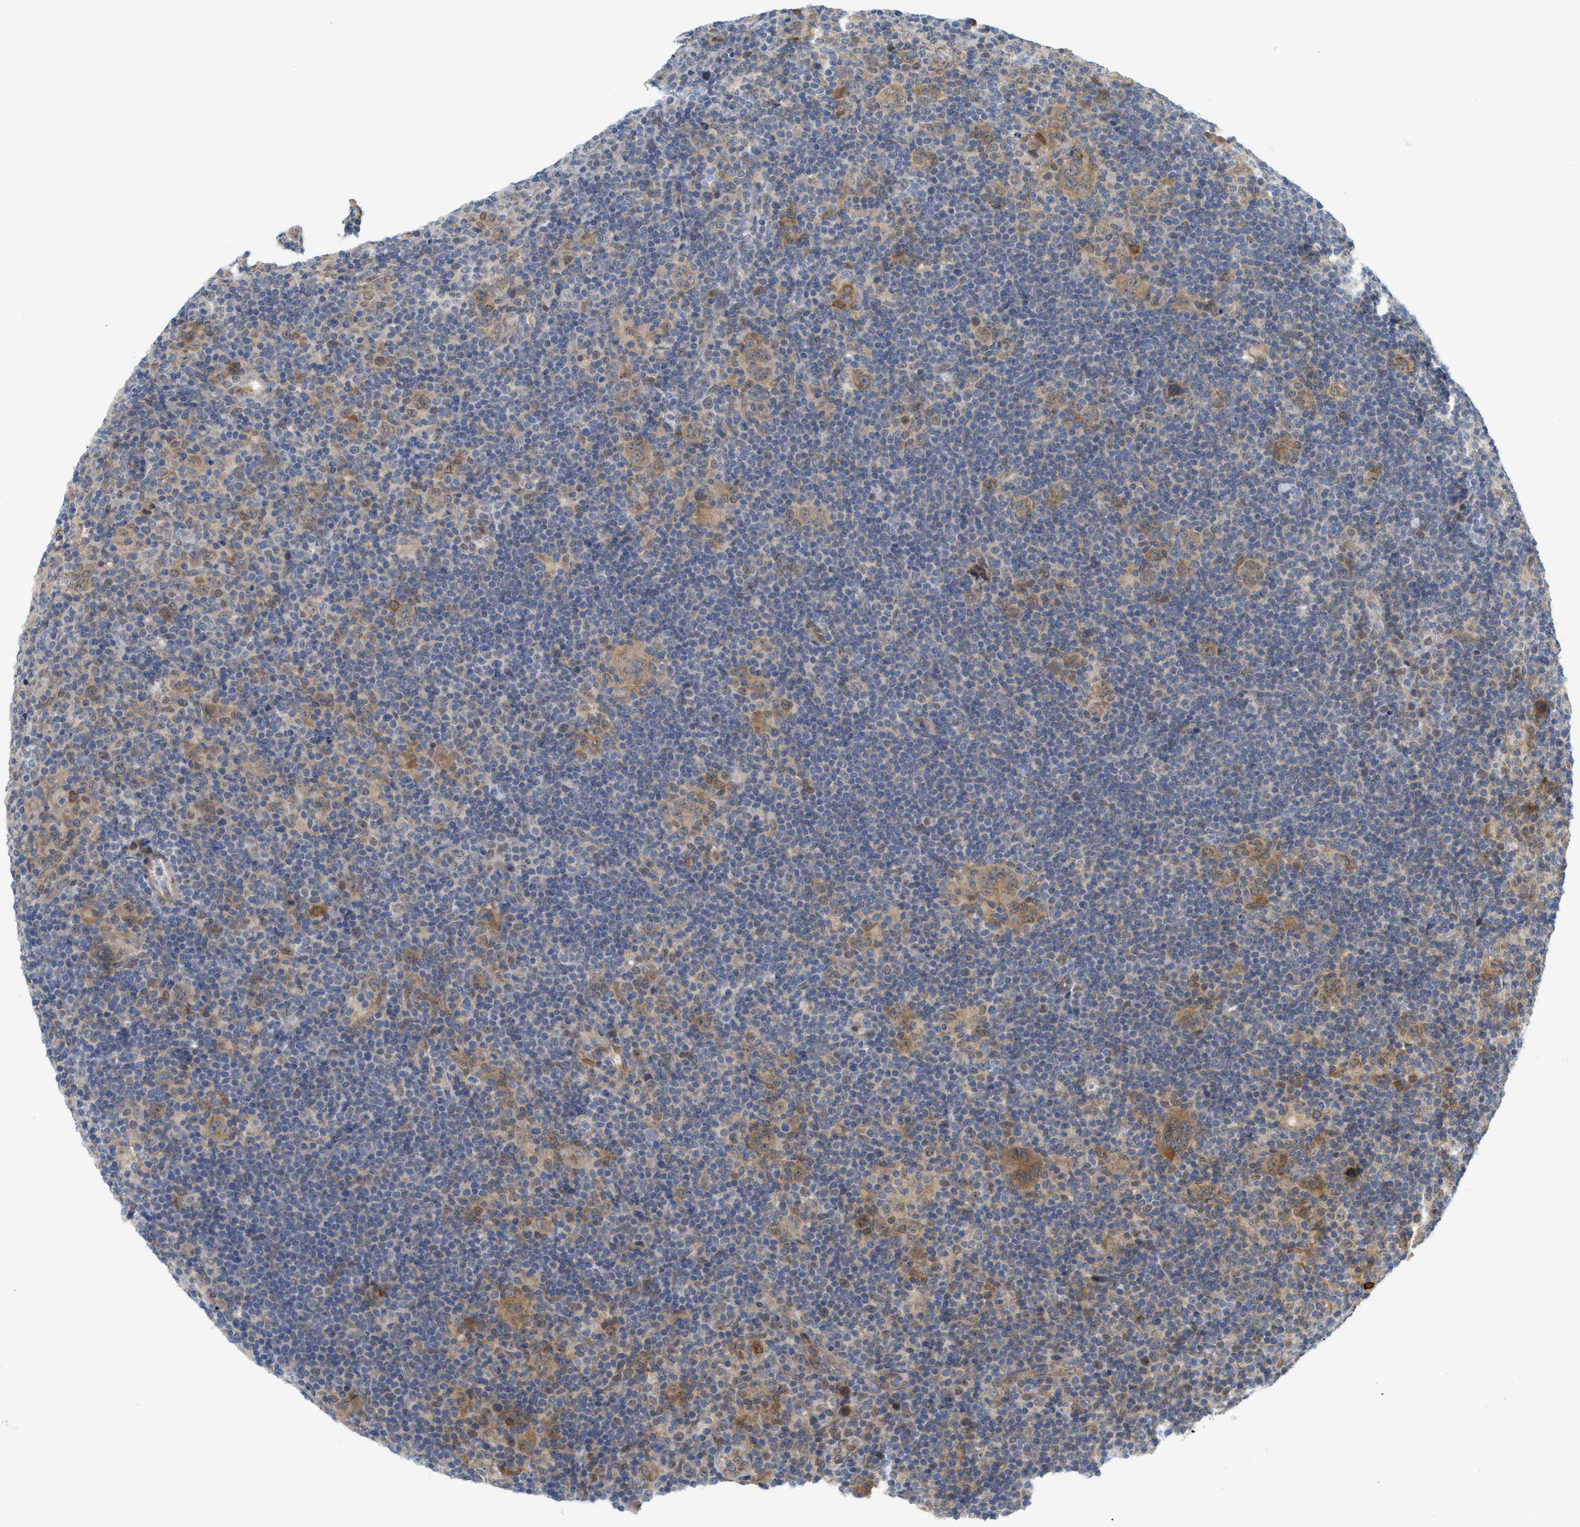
{"staining": {"intensity": "moderate", "quantity": ">75%", "location": "cytoplasmic/membranous"}, "tissue": "lymphoma", "cell_type": "Tumor cells", "image_type": "cancer", "snomed": [{"axis": "morphology", "description": "Hodgkin's disease, NOS"}, {"axis": "topography", "description": "Lymph node"}], "caption": "Lymphoma tissue reveals moderate cytoplasmic/membranous staining in approximately >75% of tumor cells", "gene": "EIF2AK3", "patient": {"sex": "female", "age": 57}}